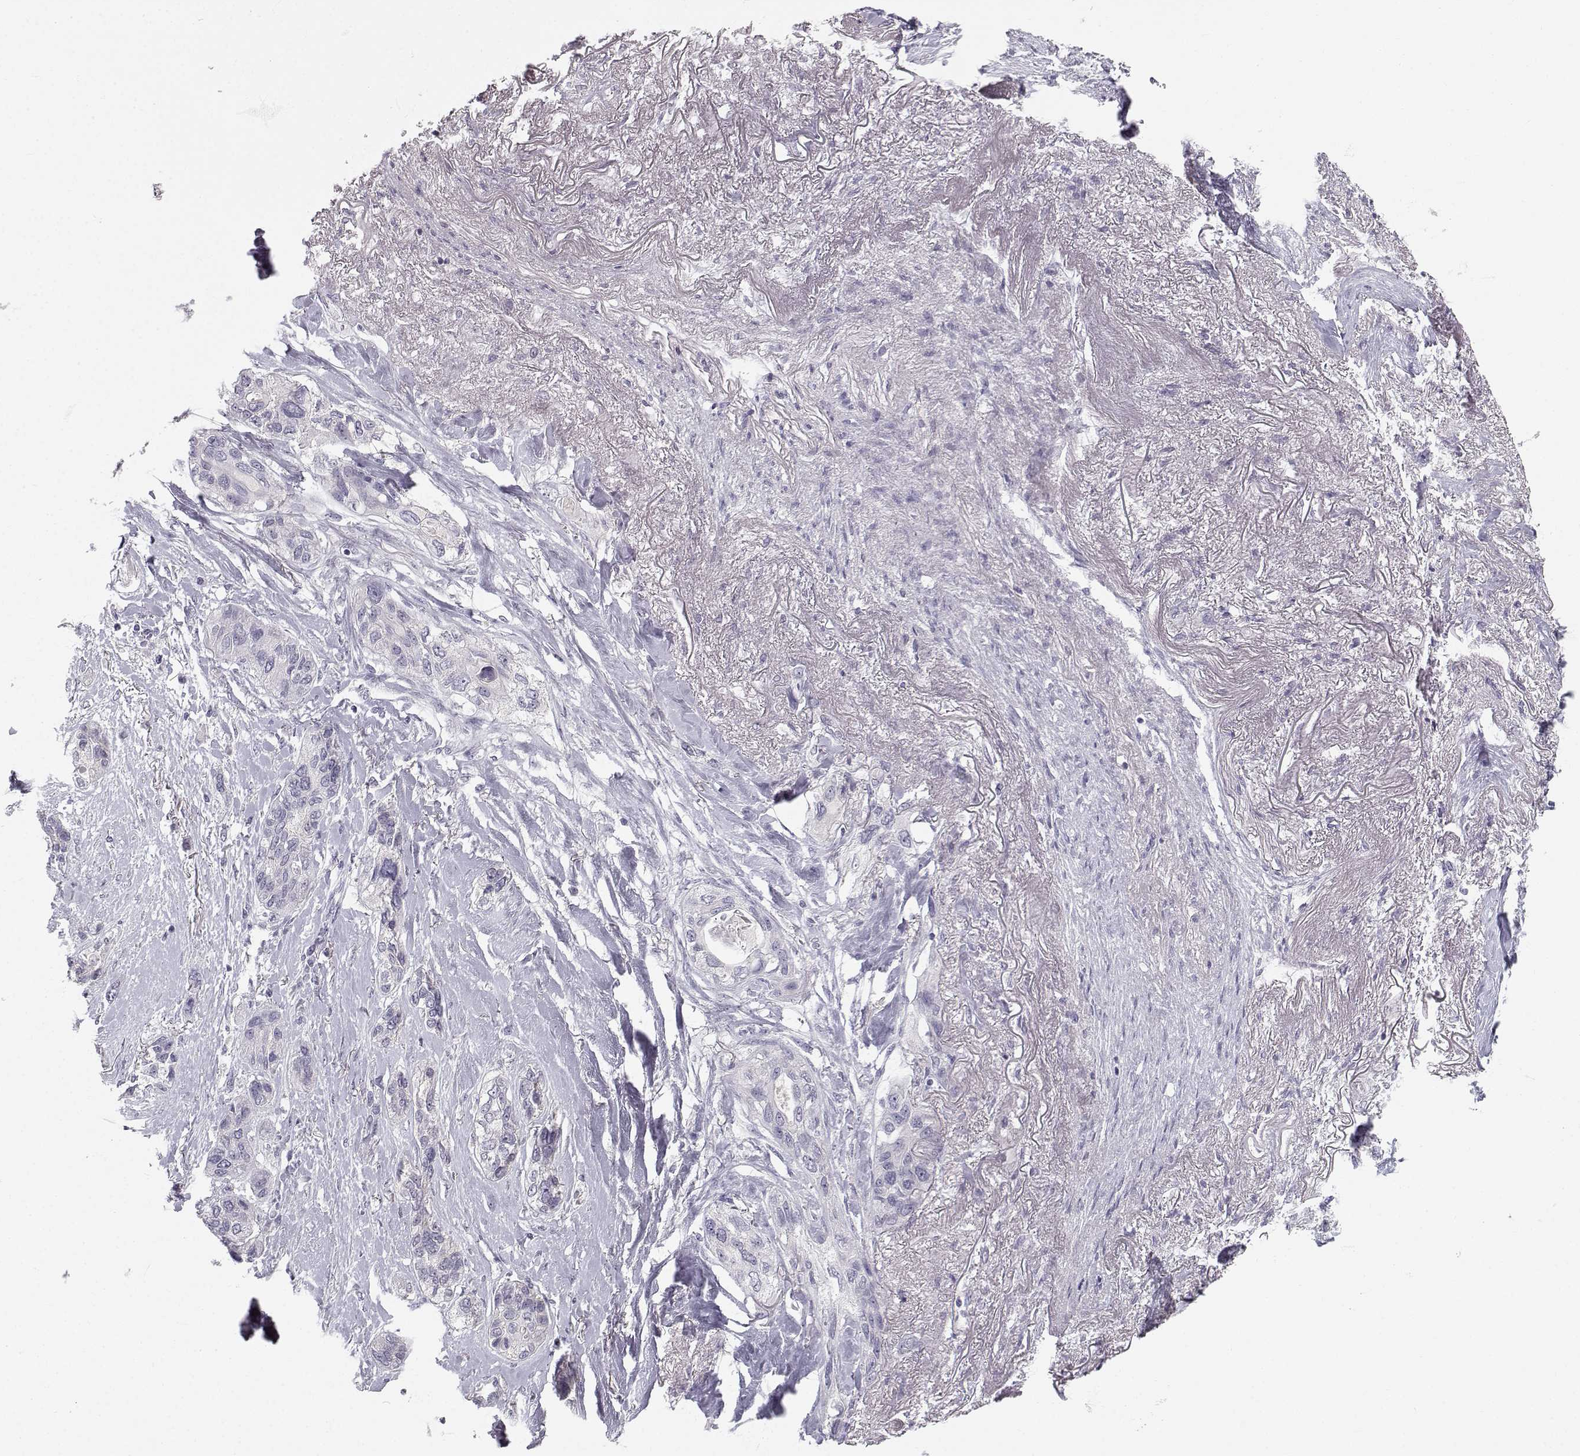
{"staining": {"intensity": "negative", "quantity": "none", "location": "none"}, "tissue": "lung cancer", "cell_type": "Tumor cells", "image_type": "cancer", "snomed": [{"axis": "morphology", "description": "Squamous cell carcinoma, NOS"}, {"axis": "topography", "description": "Lung"}], "caption": "The IHC micrograph has no significant expression in tumor cells of lung squamous cell carcinoma tissue.", "gene": "ZNF185", "patient": {"sex": "female", "age": 70}}